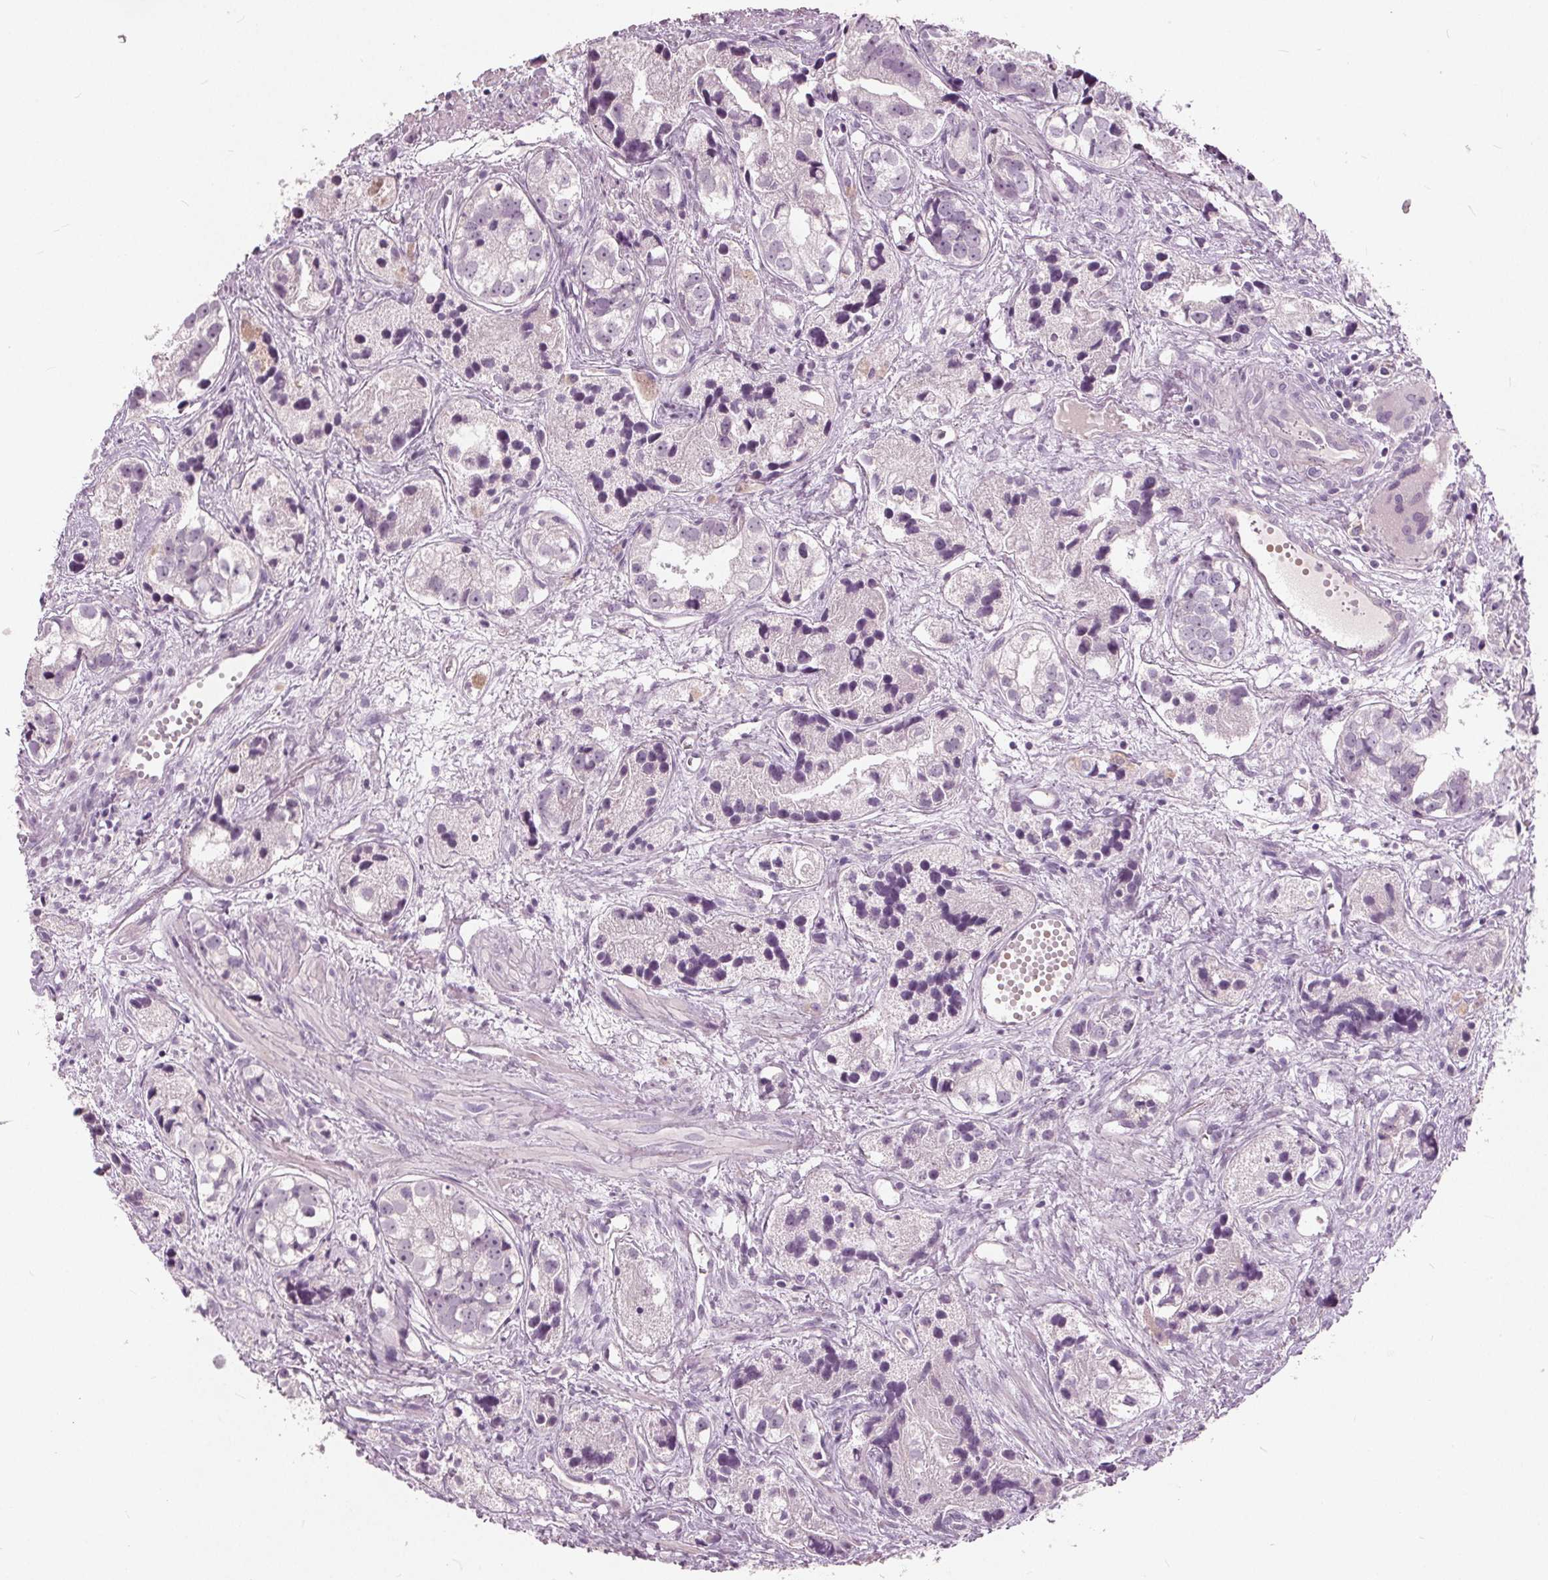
{"staining": {"intensity": "negative", "quantity": "none", "location": "none"}, "tissue": "prostate cancer", "cell_type": "Tumor cells", "image_type": "cancer", "snomed": [{"axis": "morphology", "description": "Adenocarcinoma, High grade"}, {"axis": "topography", "description": "Prostate"}], "caption": "A high-resolution photomicrograph shows immunohistochemistry staining of prostate adenocarcinoma (high-grade), which shows no significant expression in tumor cells.", "gene": "TKFC", "patient": {"sex": "male", "age": 68}}